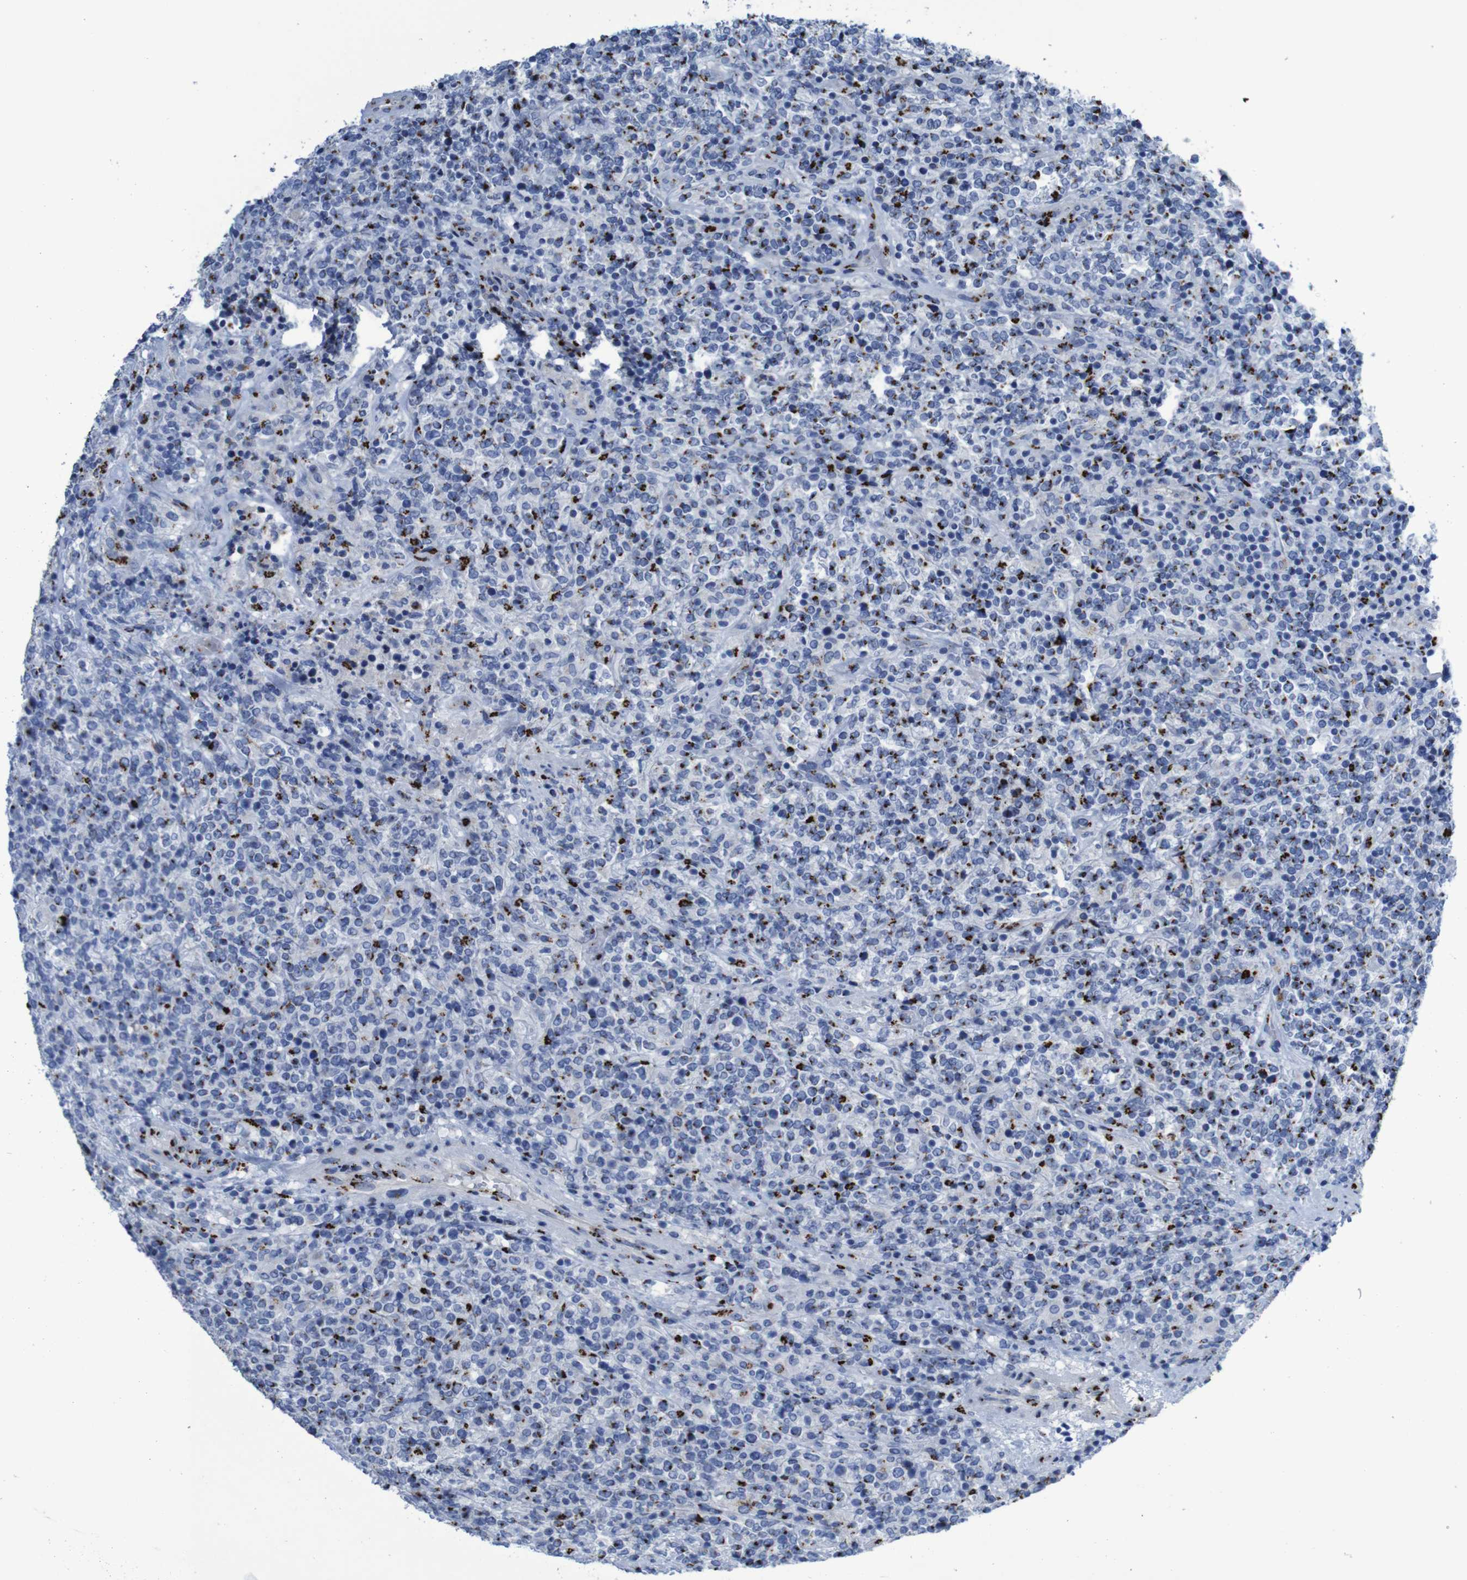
{"staining": {"intensity": "strong", "quantity": "25%-75%", "location": "cytoplasmic/membranous"}, "tissue": "lymphoma", "cell_type": "Tumor cells", "image_type": "cancer", "snomed": [{"axis": "morphology", "description": "Malignant lymphoma, non-Hodgkin's type, High grade"}, {"axis": "topography", "description": "Soft tissue"}], "caption": "Tumor cells display high levels of strong cytoplasmic/membranous staining in about 25%-75% of cells in human malignant lymphoma, non-Hodgkin's type (high-grade).", "gene": "GOLM1", "patient": {"sex": "male", "age": 18}}